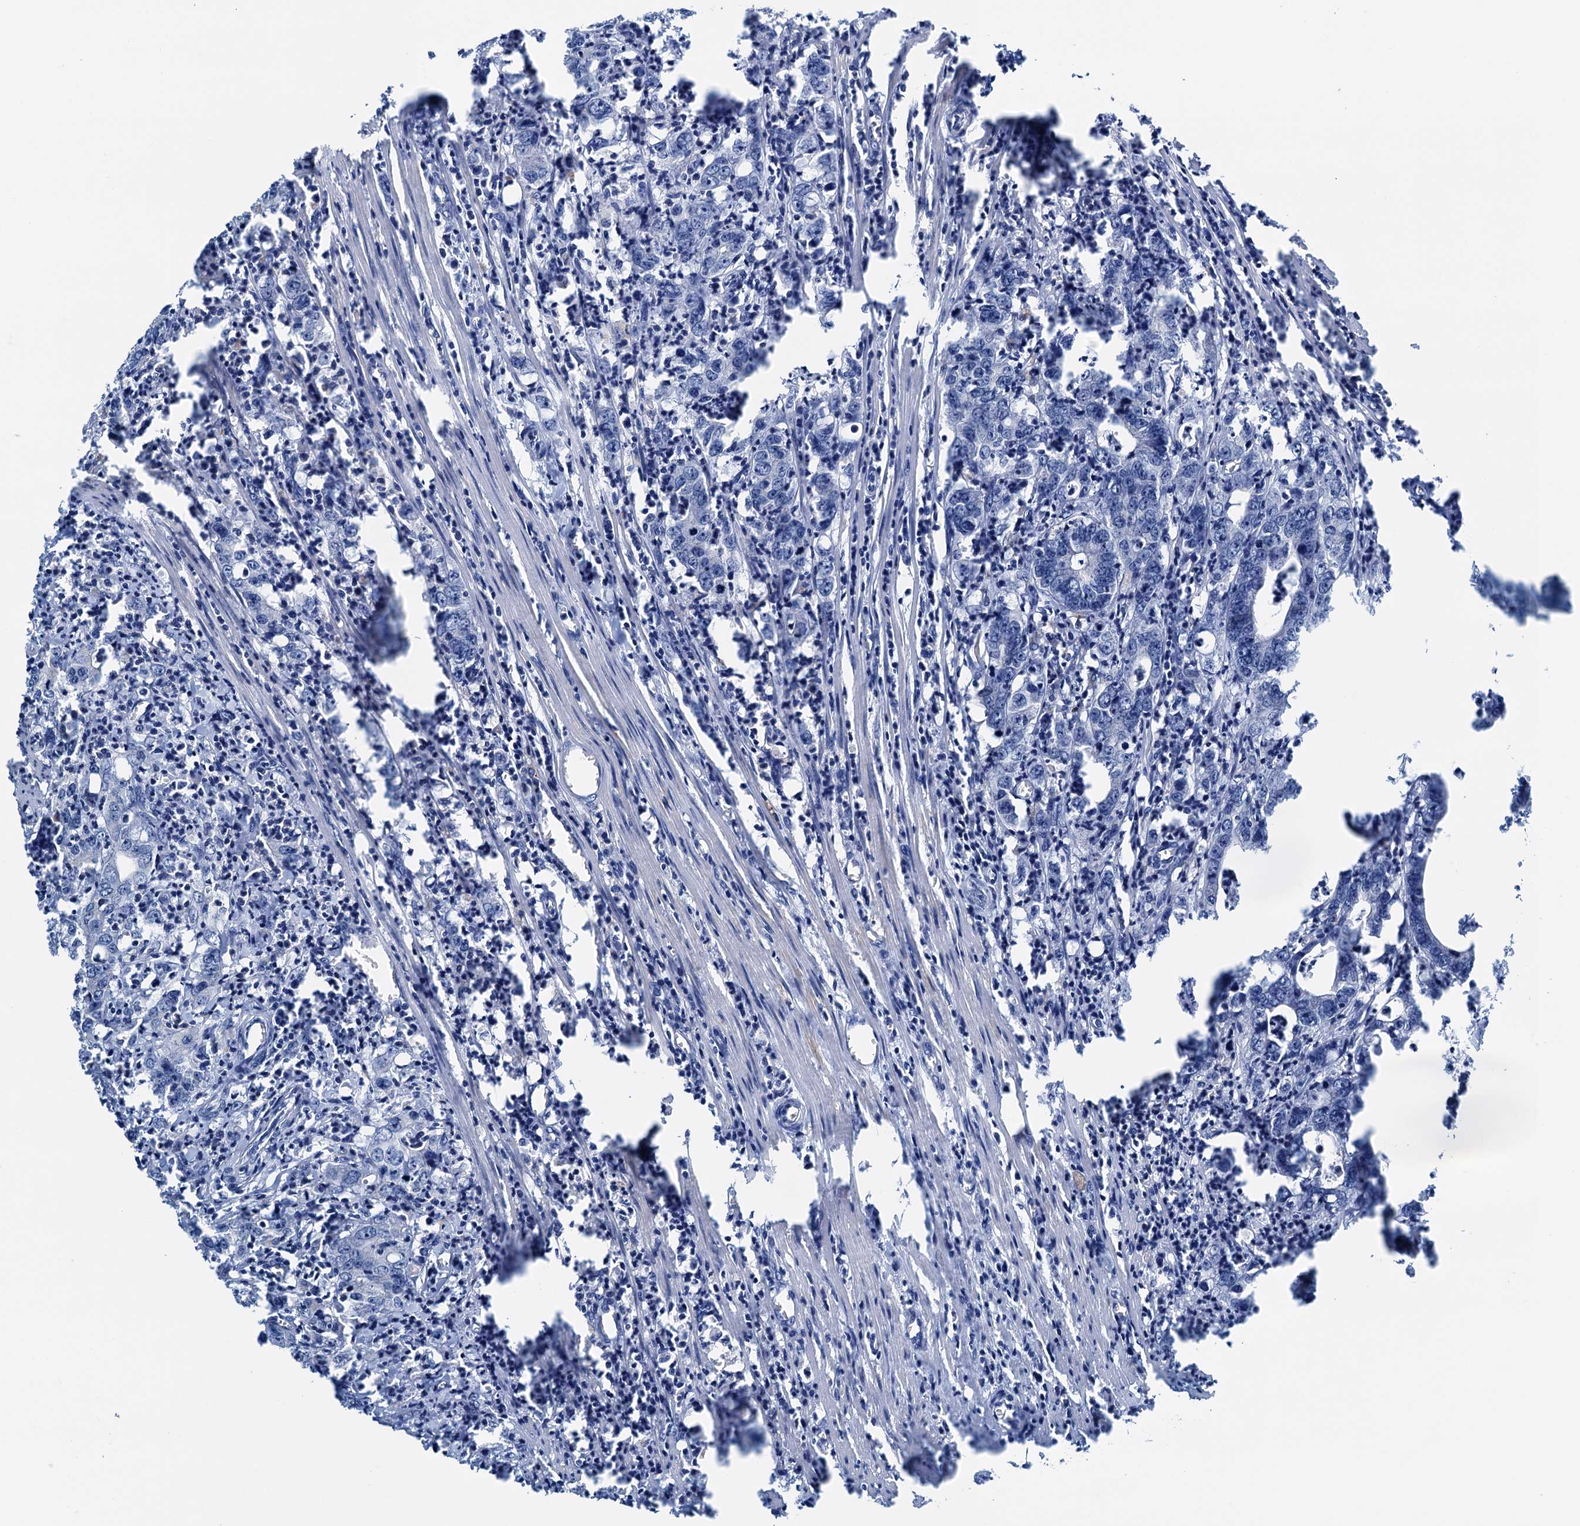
{"staining": {"intensity": "negative", "quantity": "none", "location": "none"}, "tissue": "colorectal cancer", "cell_type": "Tumor cells", "image_type": "cancer", "snomed": [{"axis": "morphology", "description": "Adenocarcinoma, NOS"}, {"axis": "topography", "description": "Colon"}], "caption": "Image shows no protein expression in tumor cells of colorectal adenocarcinoma tissue.", "gene": "C1QTNF4", "patient": {"sex": "female", "age": 75}}